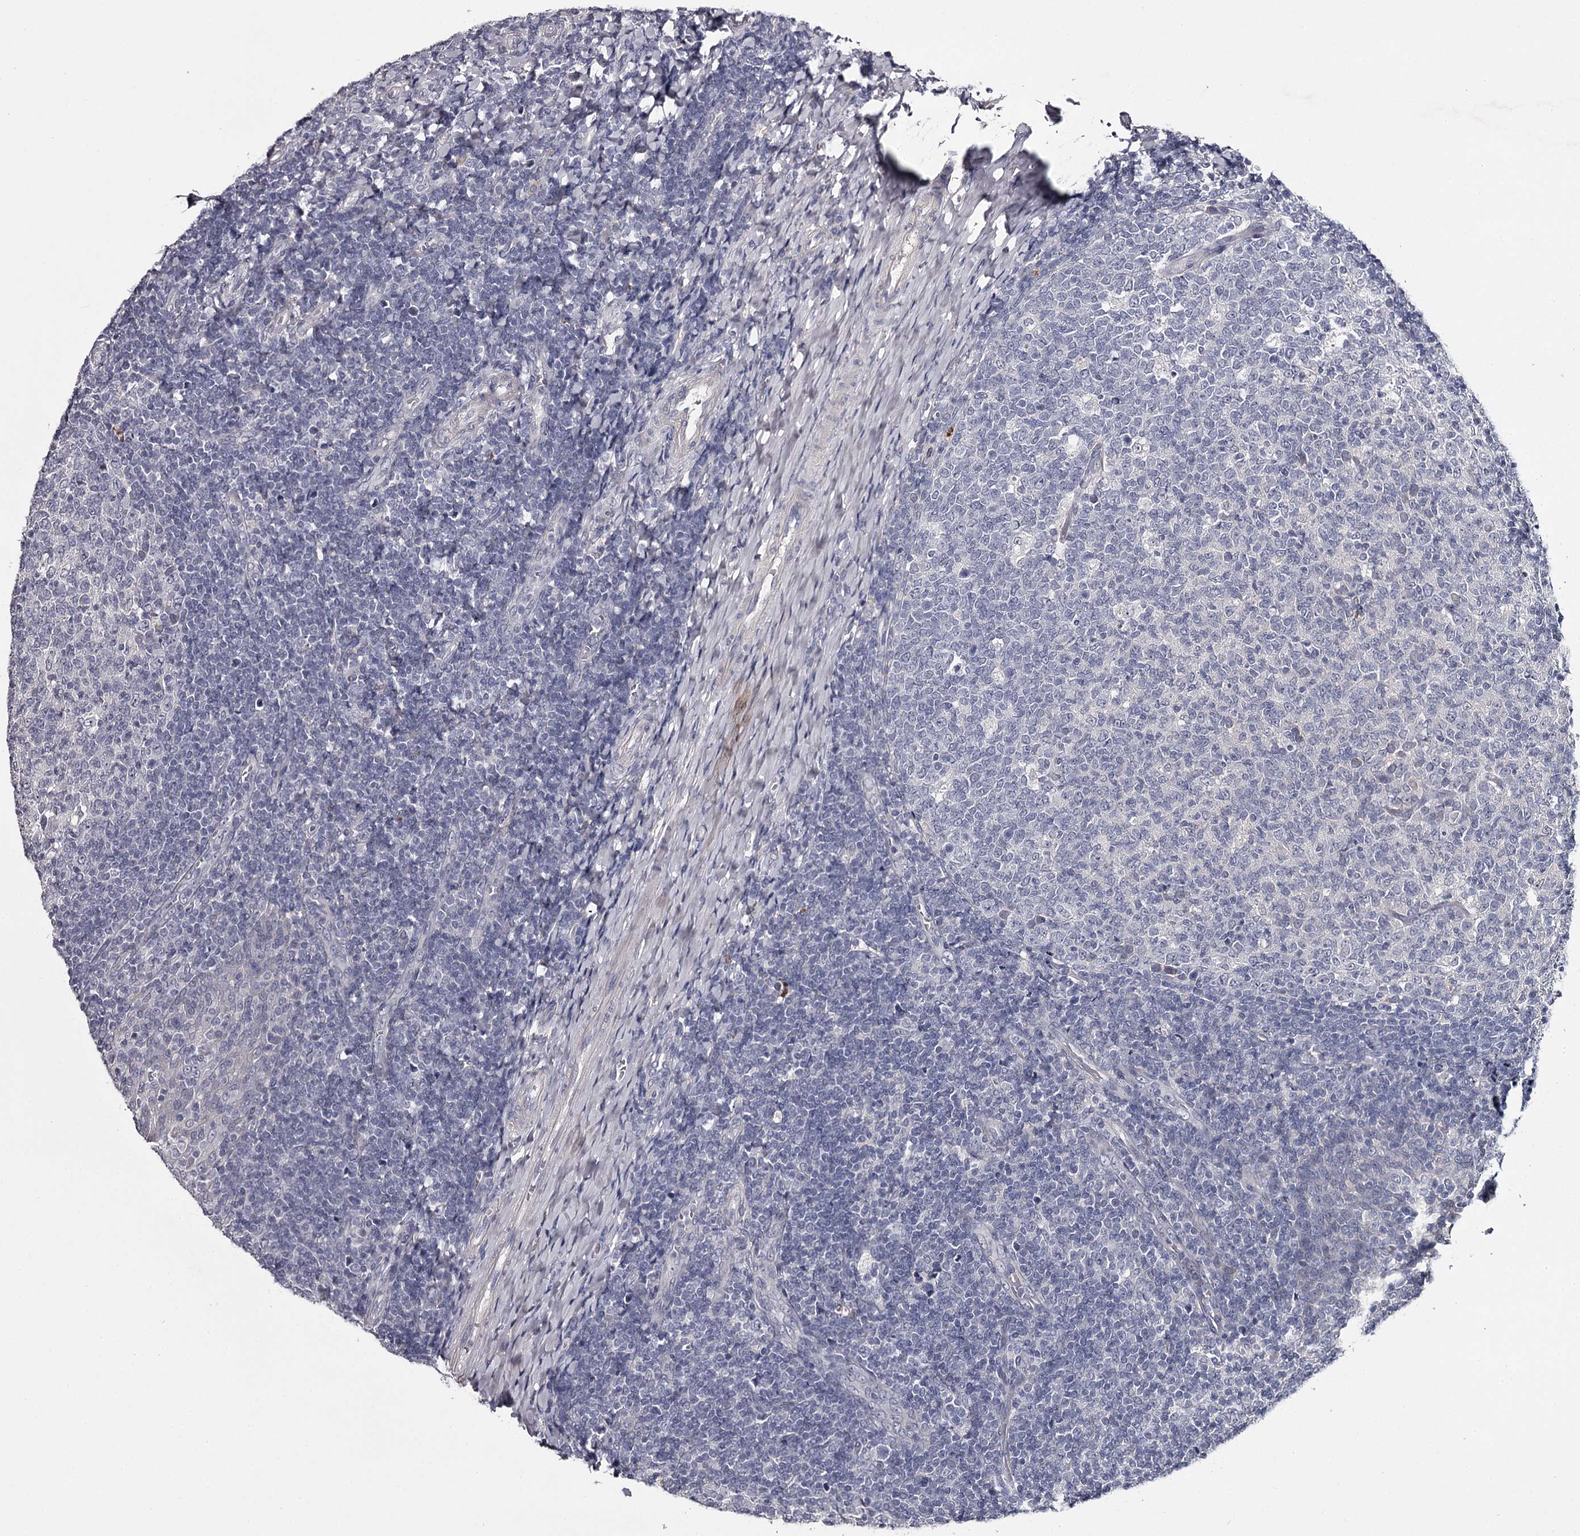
{"staining": {"intensity": "negative", "quantity": "none", "location": "none"}, "tissue": "tonsil", "cell_type": "Germinal center cells", "image_type": "normal", "snomed": [{"axis": "morphology", "description": "Normal tissue, NOS"}, {"axis": "topography", "description": "Tonsil"}], "caption": "Immunohistochemical staining of benign human tonsil demonstrates no significant positivity in germinal center cells. (DAB (3,3'-diaminobenzidine) immunohistochemistry, high magnification).", "gene": "FDXACB1", "patient": {"sex": "female", "age": 19}}